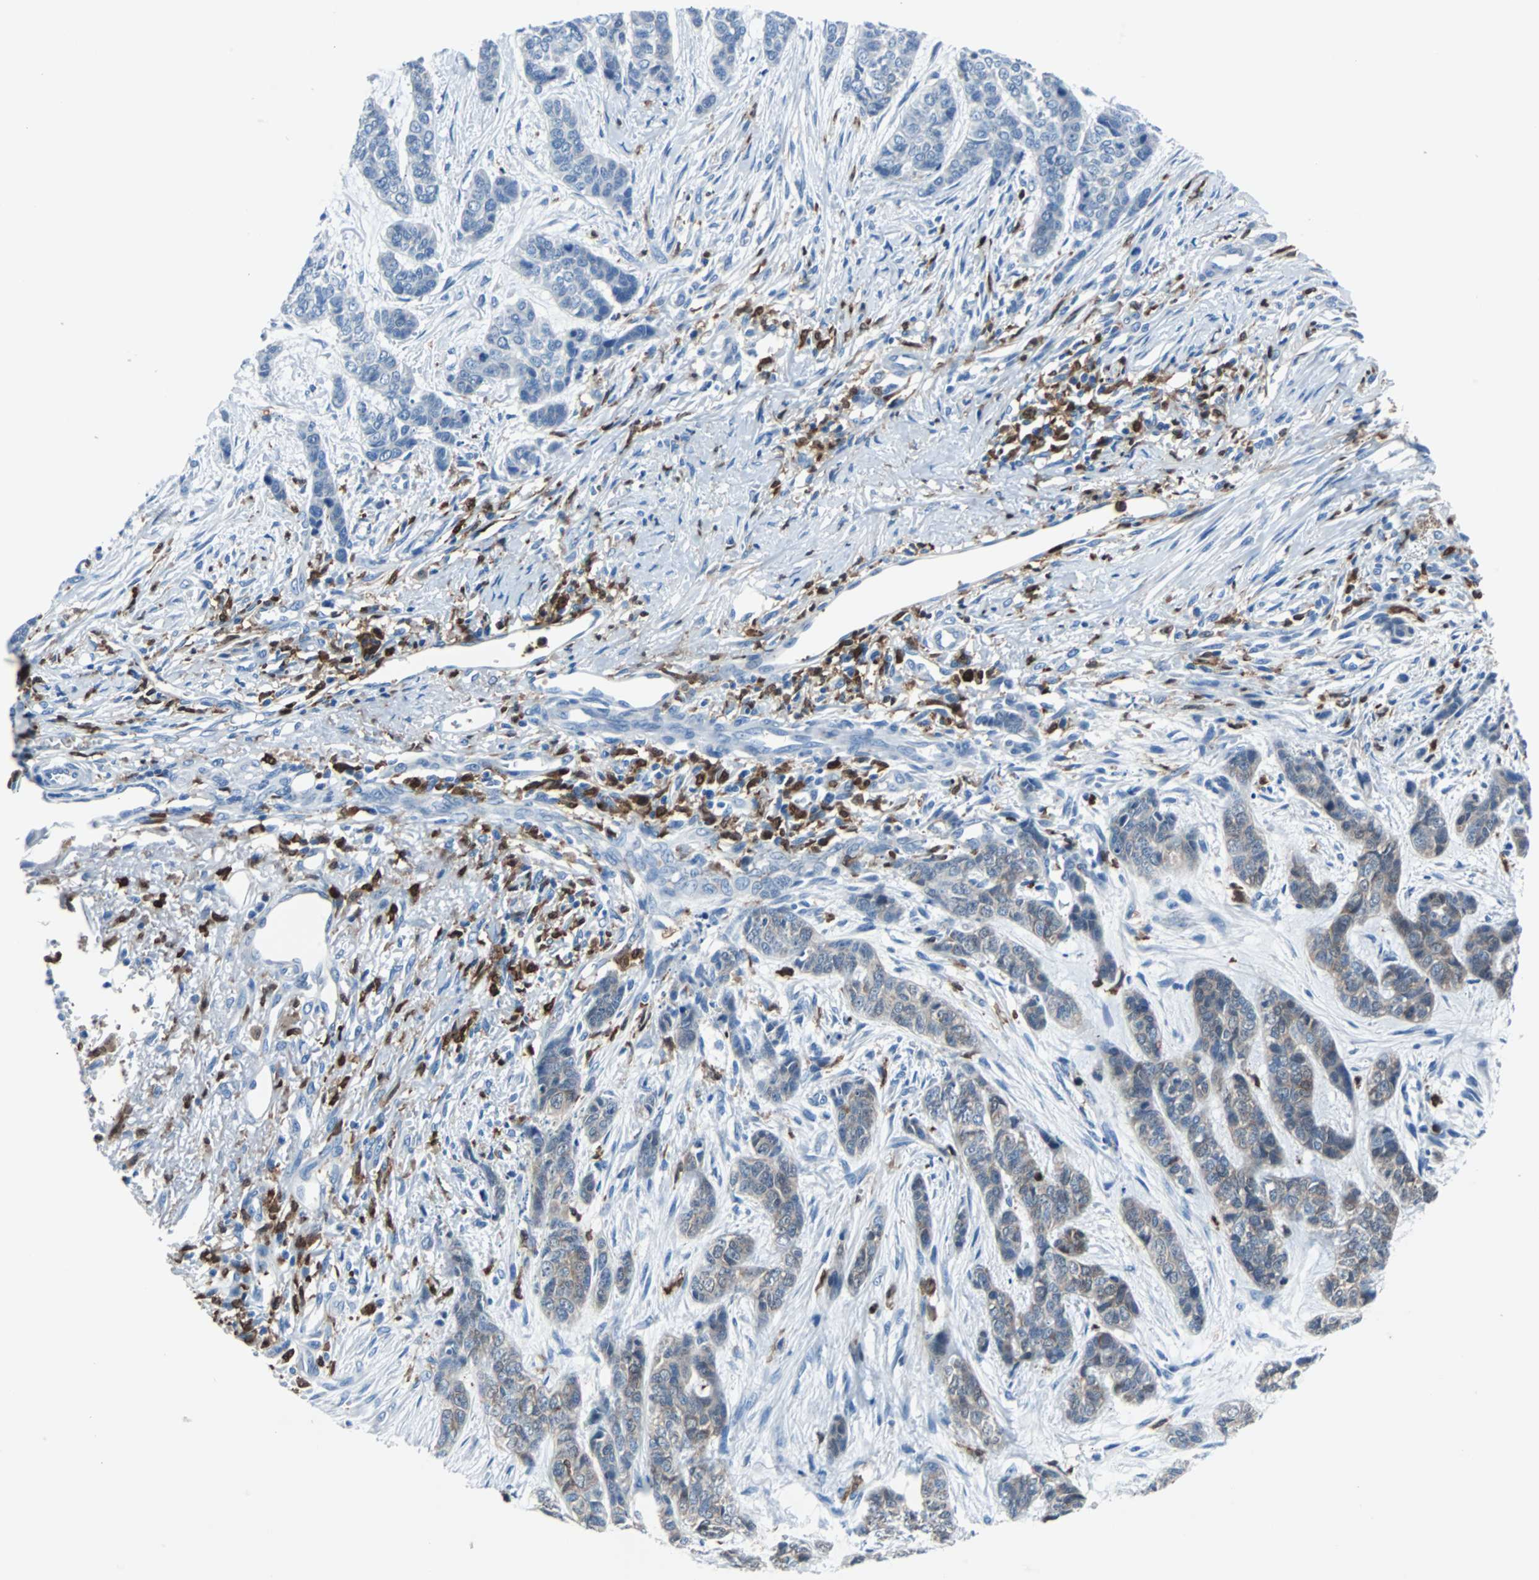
{"staining": {"intensity": "weak", "quantity": "25%-75%", "location": "cytoplasmic/membranous"}, "tissue": "skin cancer", "cell_type": "Tumor cells", "image_type": "cancer", "snomed": [{"axis": "morphology", "description": "Basal cell carcinoma"}, {"axis": "topography", "description": "Skin"}], "caption": "Immunohistochemical staining of skin basal cell carcinoma displays low levels of weak cytoplasmic/membranous positivity in approximately 25%-75% of tumor cells.", "gene": "SYK", "patient": {"sex": "female", "age": 64}}